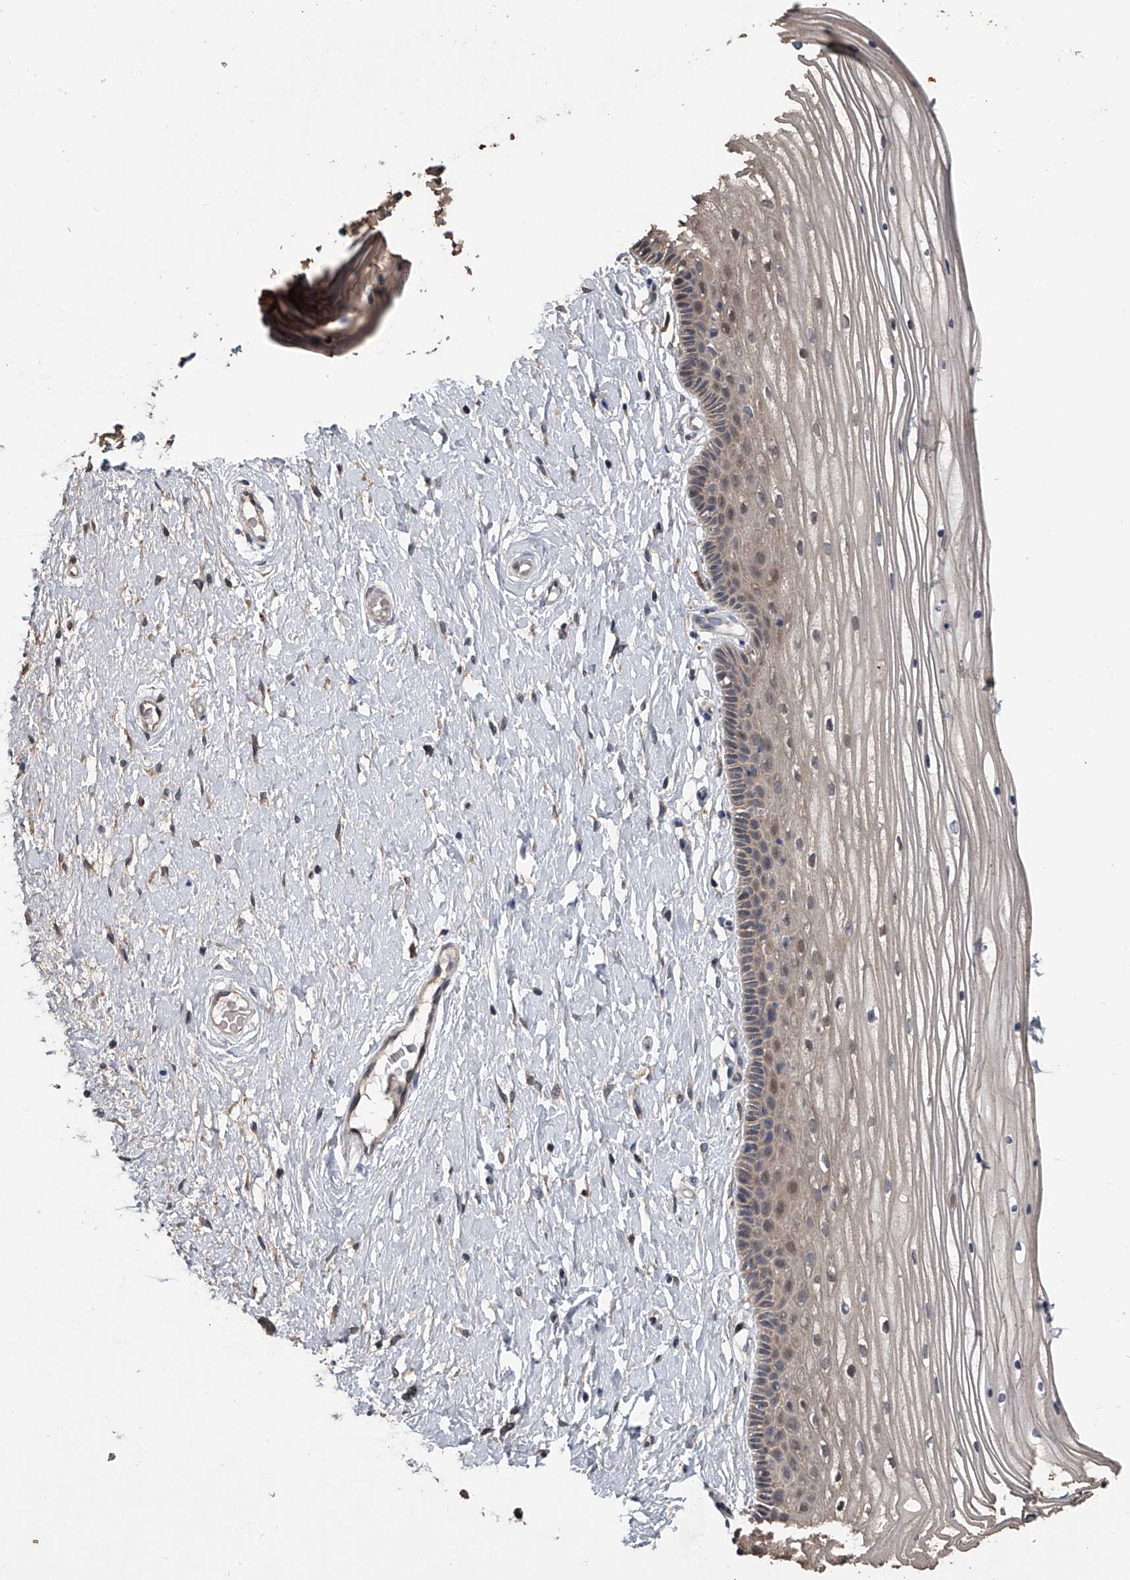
{"staining": {"intensity": "weak", "quantity": "25%-75%", "location": "cytoplasmic/membranous"}, "tissue": "vagina", "cell_type": "Squamous epithelial cells", "image_type": "normal", "snomed": [{"axis": "morphology", "description": "Normal tissue, NOS"}, {"axis": "topography", "description": "Vagina"}, {"axis": "topography", "description": "Cervix"}], "caption": "Immunohistochemical staining of normal vagina exhibits low levels of weak cytoplasmic/membranous expression in approximately 25%-75% of squamous epithelial cells. The staining was performed using DAB to visualize the protein expression in brown, while the nuclei were stained in blue with hematoxylin (Magnification: 20x).", "gene": "DOCK9", "patient": {"sex": "female", "age": 40}}